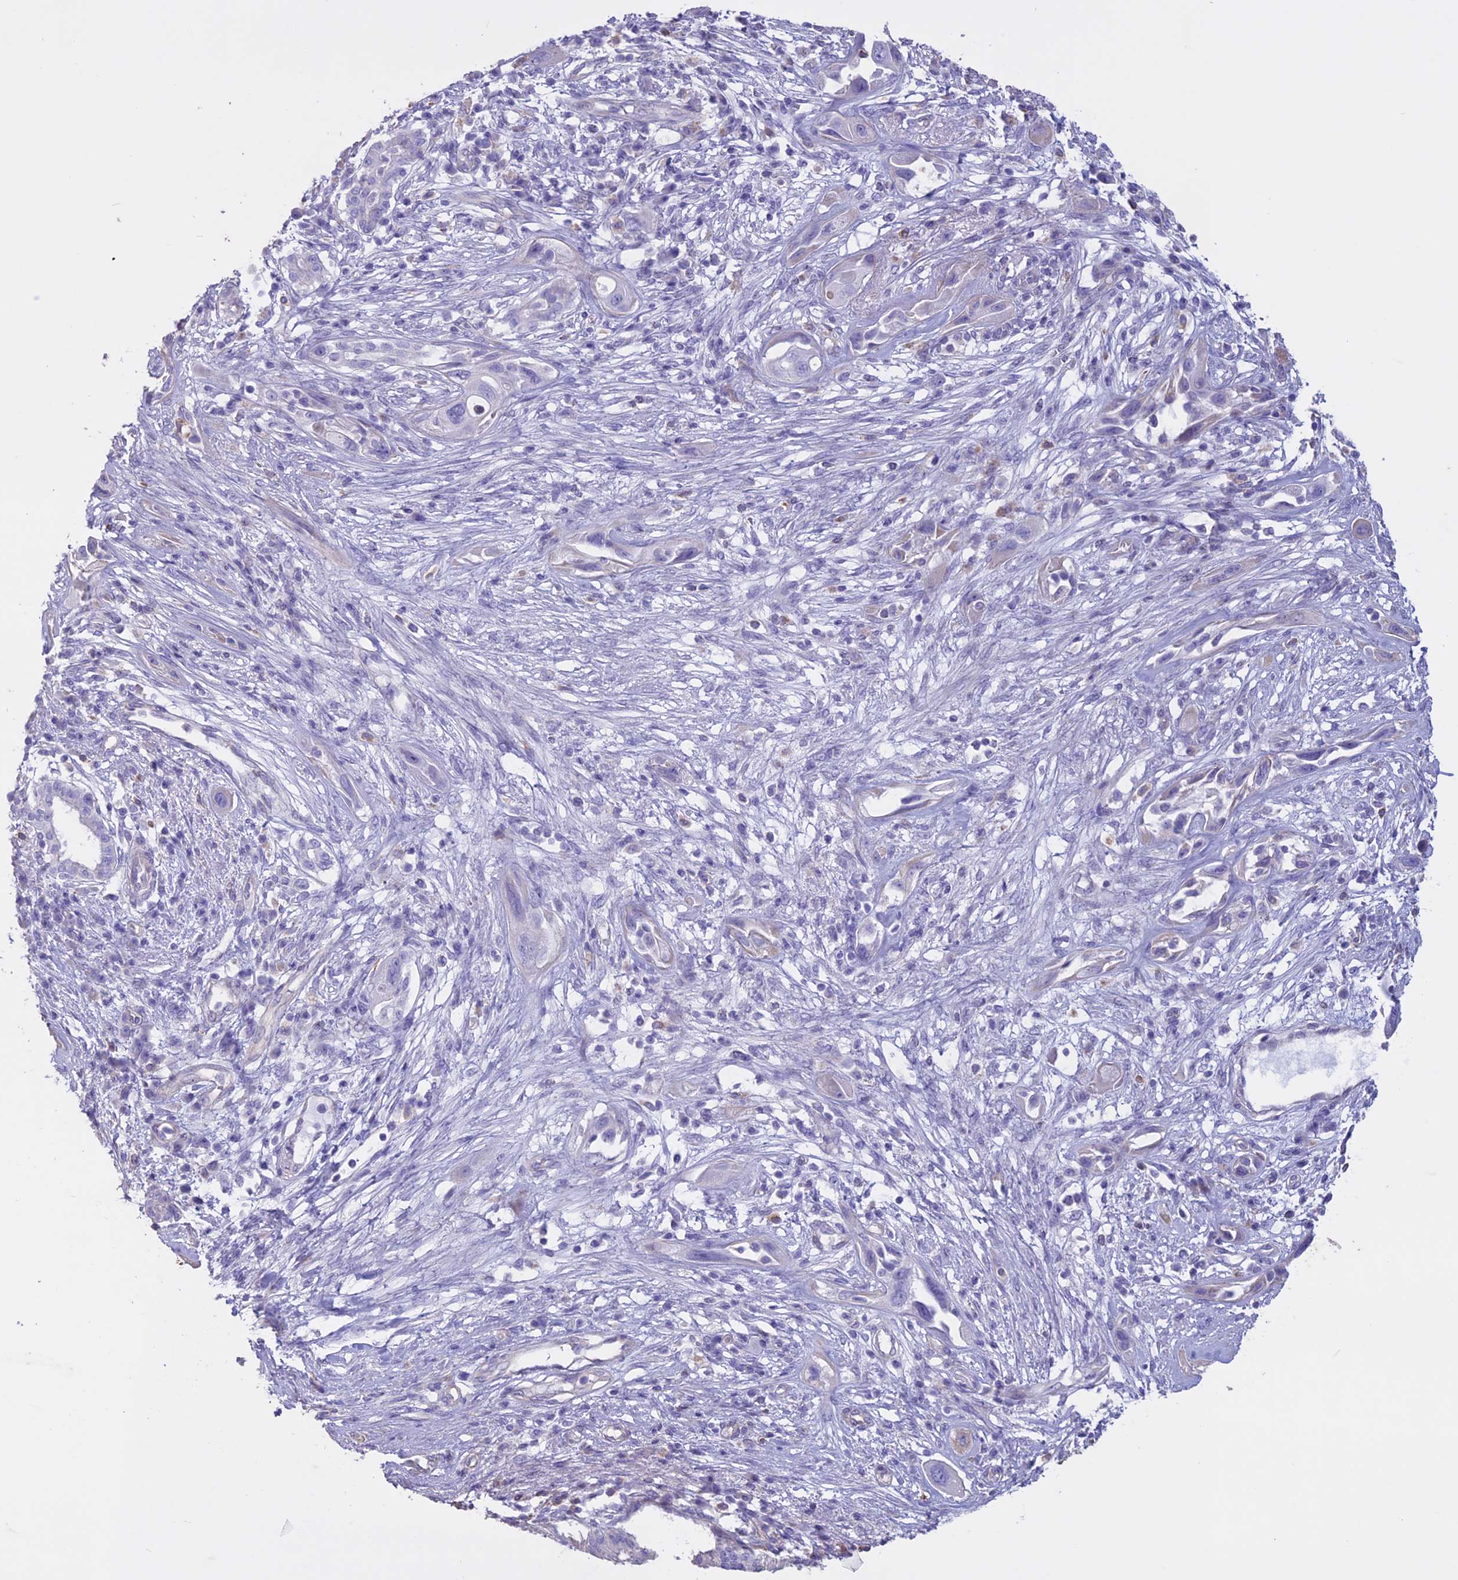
{"staining": {"intensity": "negative", "quantity": "none", "location": "none"}, "tissue": "pancreatic cancer", "cell_type": "Tumor cells", "image_type": "cancer", "snomed": [{"axis": "morphology", "description": "Adenocarcinoma, NOS"}, {"axis": "topography", "description": "Pancreas"}], "caption": "IHC photomicrograph of neoplastic tissue: human pancreatic adenocarcinoma stained with DAB displays no significant protein positivity in tumor cells.", "gene": "CCDC148", "patient": {"sex": "male", "age": 68}}